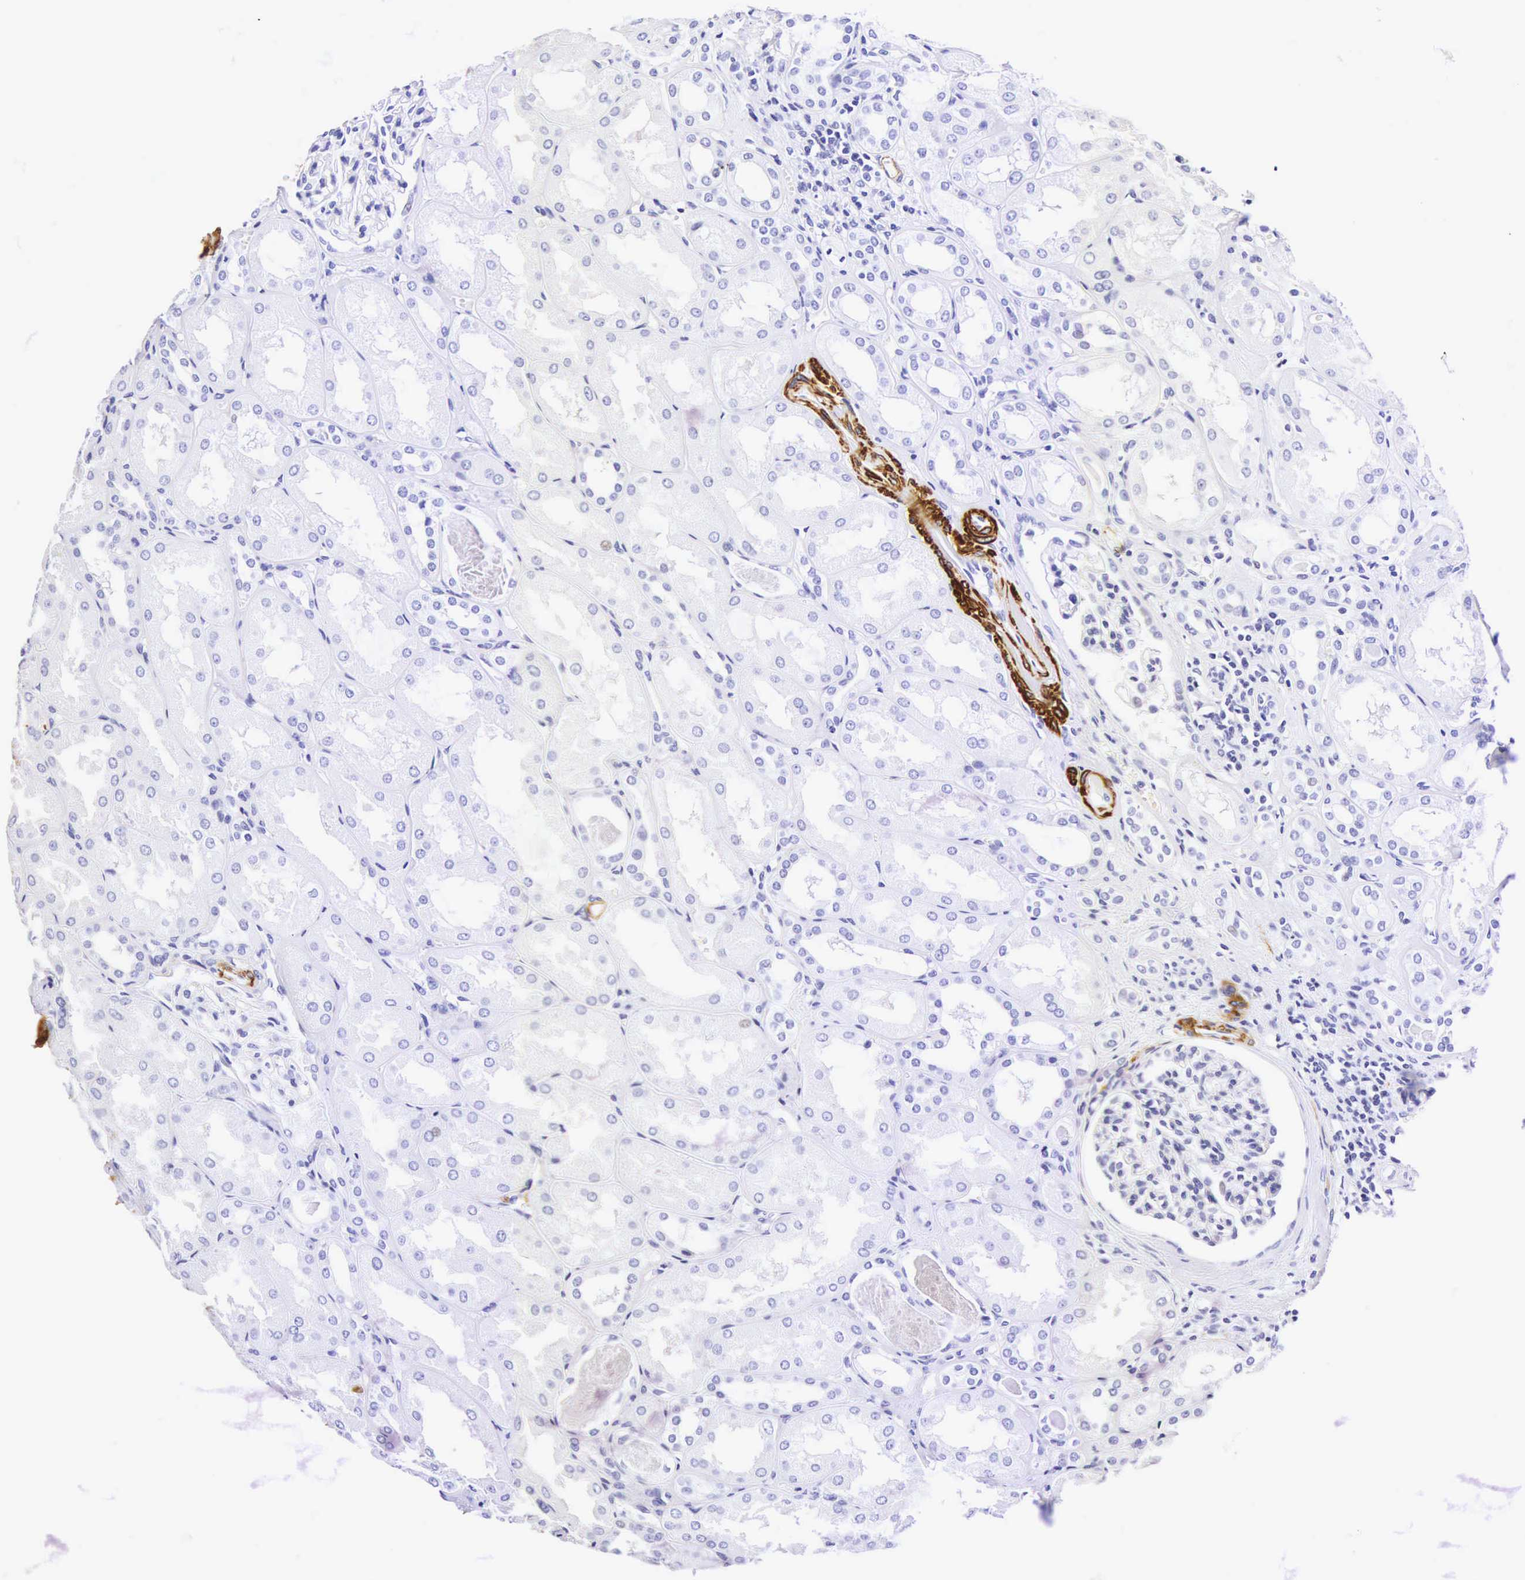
{"staining": {"intensity": "negative", "quantity": "none", "location": "none"}, "tissue": "kidney", "cell_type": "Cells in glomeruli", "image_type": "normal", "snomed": [{"axis": "morphology", "description": "Normal tissue, NOS"}, {"axis": "topography", "description": "Kidney"}], "caption": "DAB (3,3'-diaminobenzidine) immunohistochemical staining of normal kidney demonstrates no significant staining in cells in glomeruli.", "gene": "CALD1", "patient": {"sex": "male", "age": 61}}